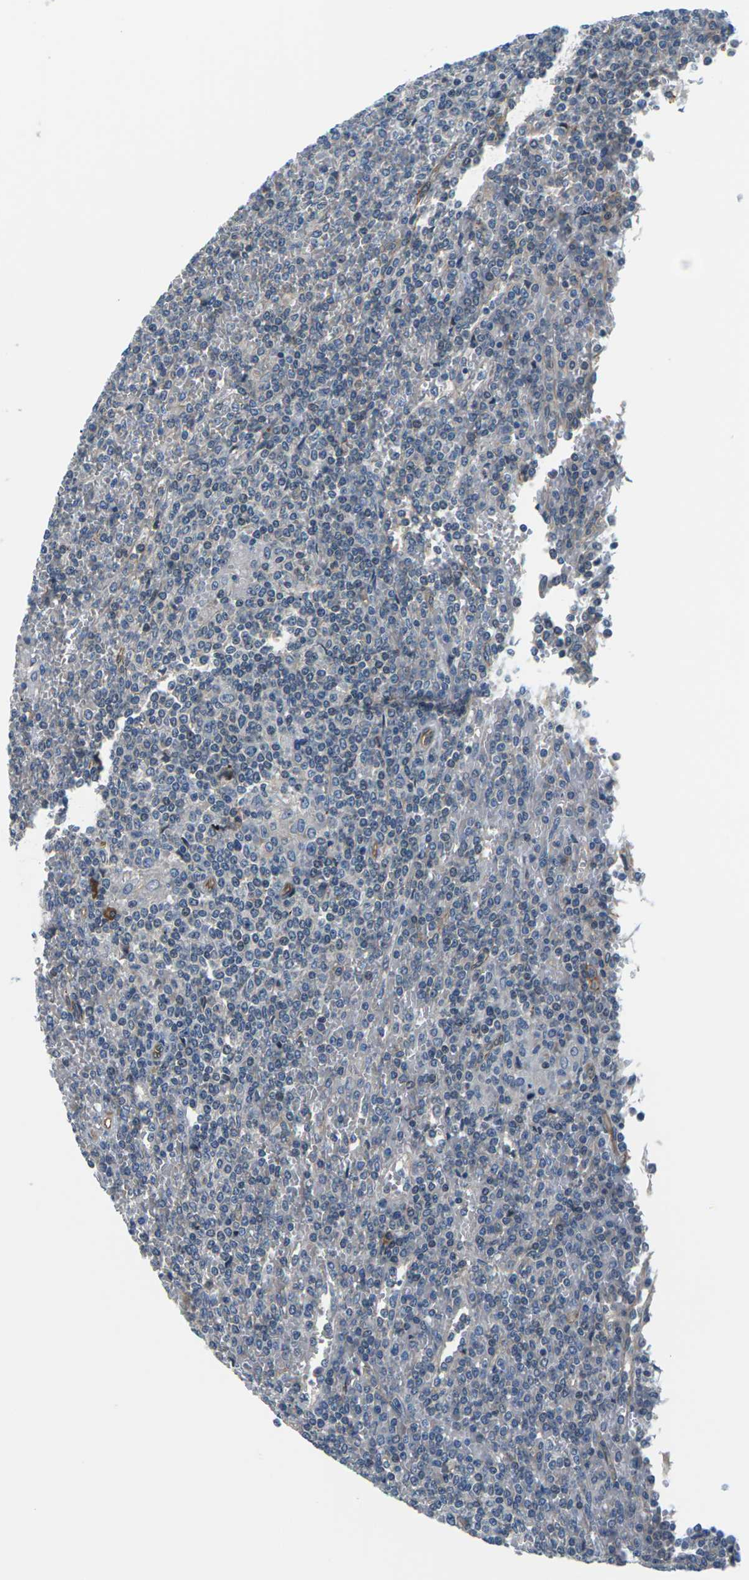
{"staining": {"intensity": "negative", "quantity": "none", "location": "none"}, "tissue": "lymphoma", "cell_type": "Tumor cells", "image_type": "cancer", "snomed": [{"axis": "morphology", "description": "Malignant lymphoma, non-Hodgkin's type, Low grade"}, {"axis": "topography", "description": "Spleen"}], "caption": "DAB (3,3'-diaminobenzidine) immunohistochemical staining of human lymphoma displays no significant positivity in tumor cells.", "gene": "SLC13A3", "patient": {"sex": "female", "age": 19}}